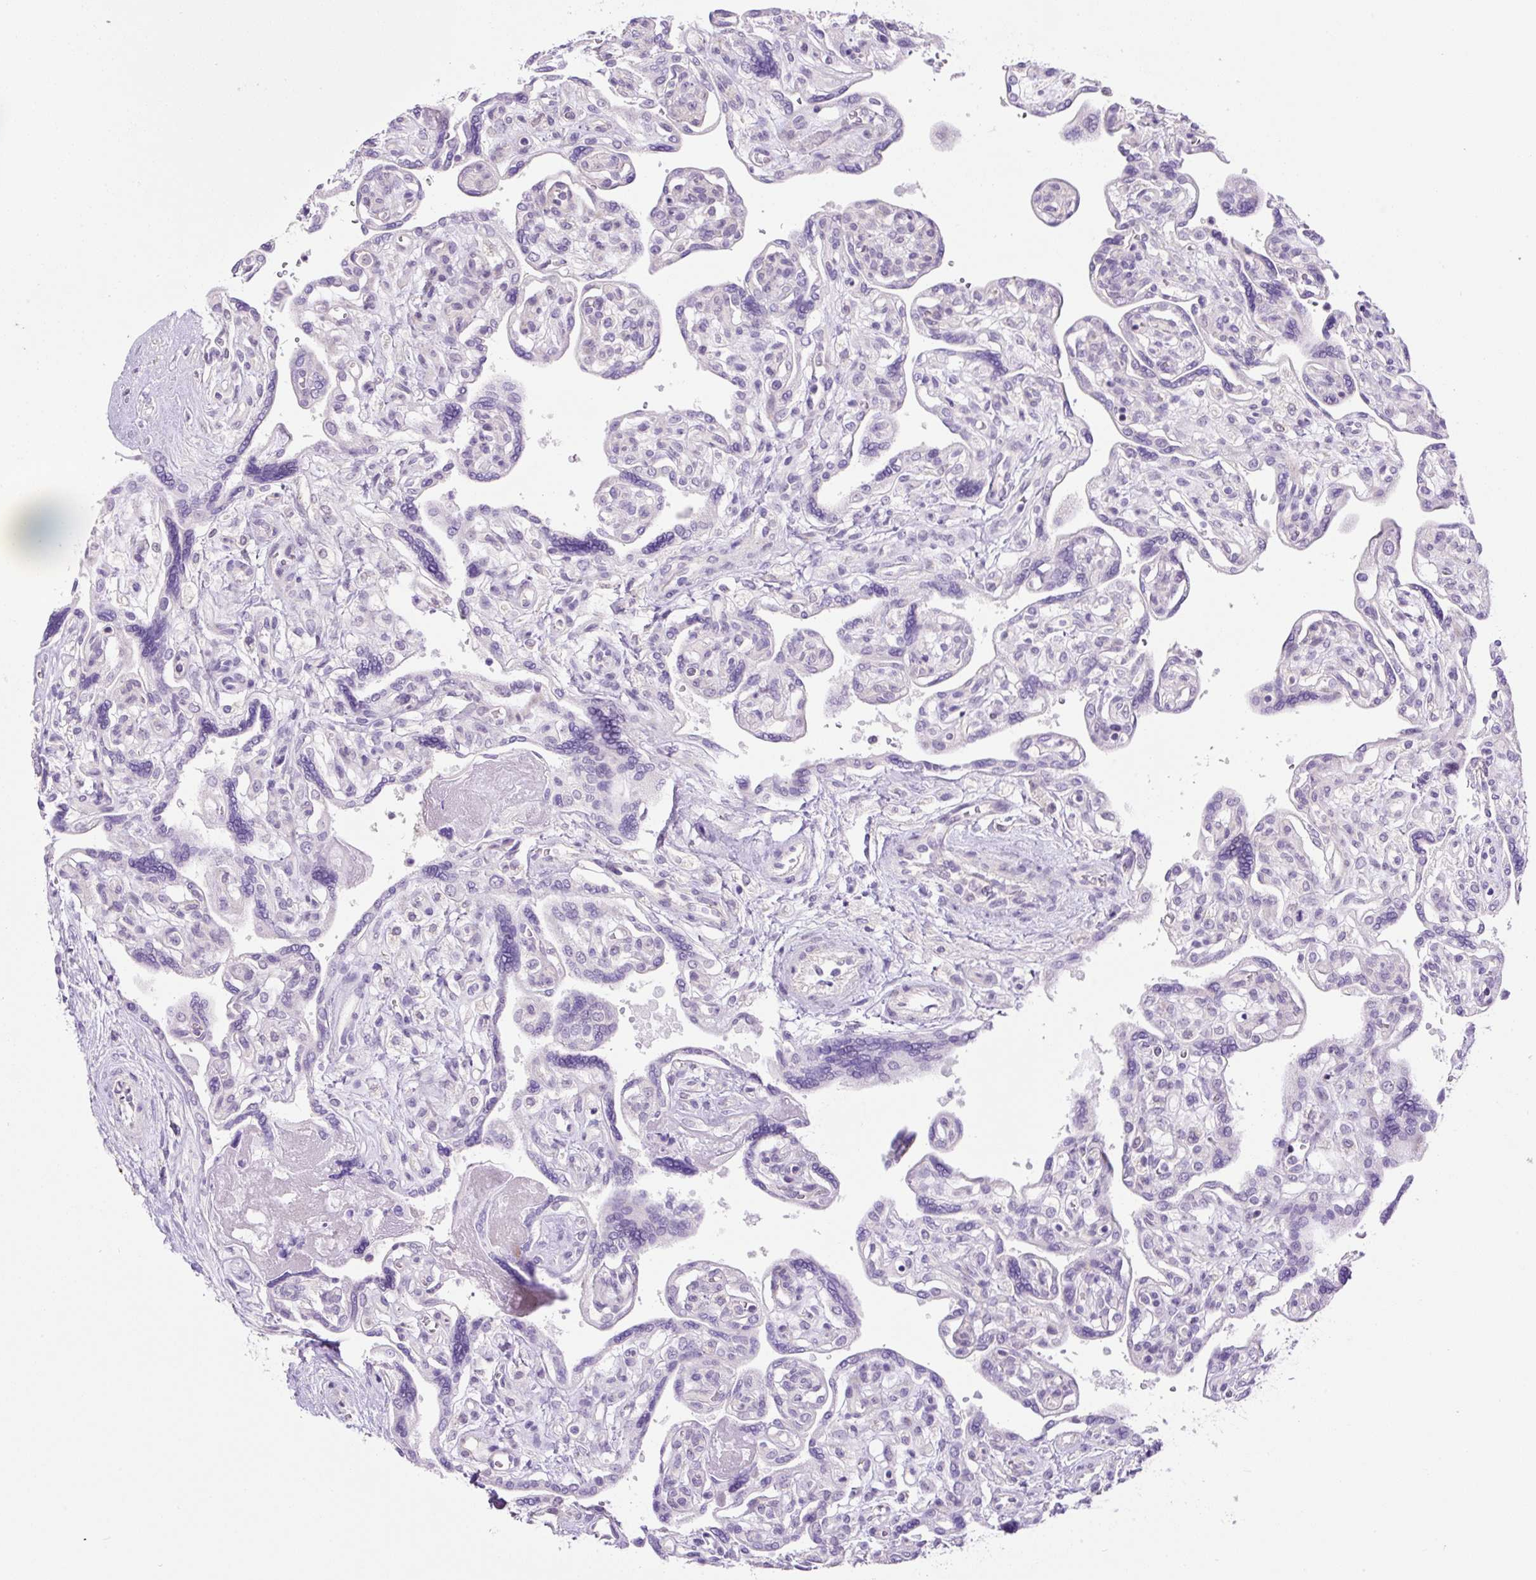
{"staining": {"intensity": "negative", "quantity": "none", "location": "none"}, "tissue": "placenta", "cell_type": "Decidual cells", "image_type": "normal", "snomed": [{"axis": "morphology", "description": "Normal tissue, NOS"}, {"axis": "topography", "description": "Placenta"}], "caption": "This is a image of immunohistochemistry (IHC) staining of normal placenta, which shows no staining in decidual cells.", "gene": "OGDHL", "patient": {"sex": "female", "age": 39}}